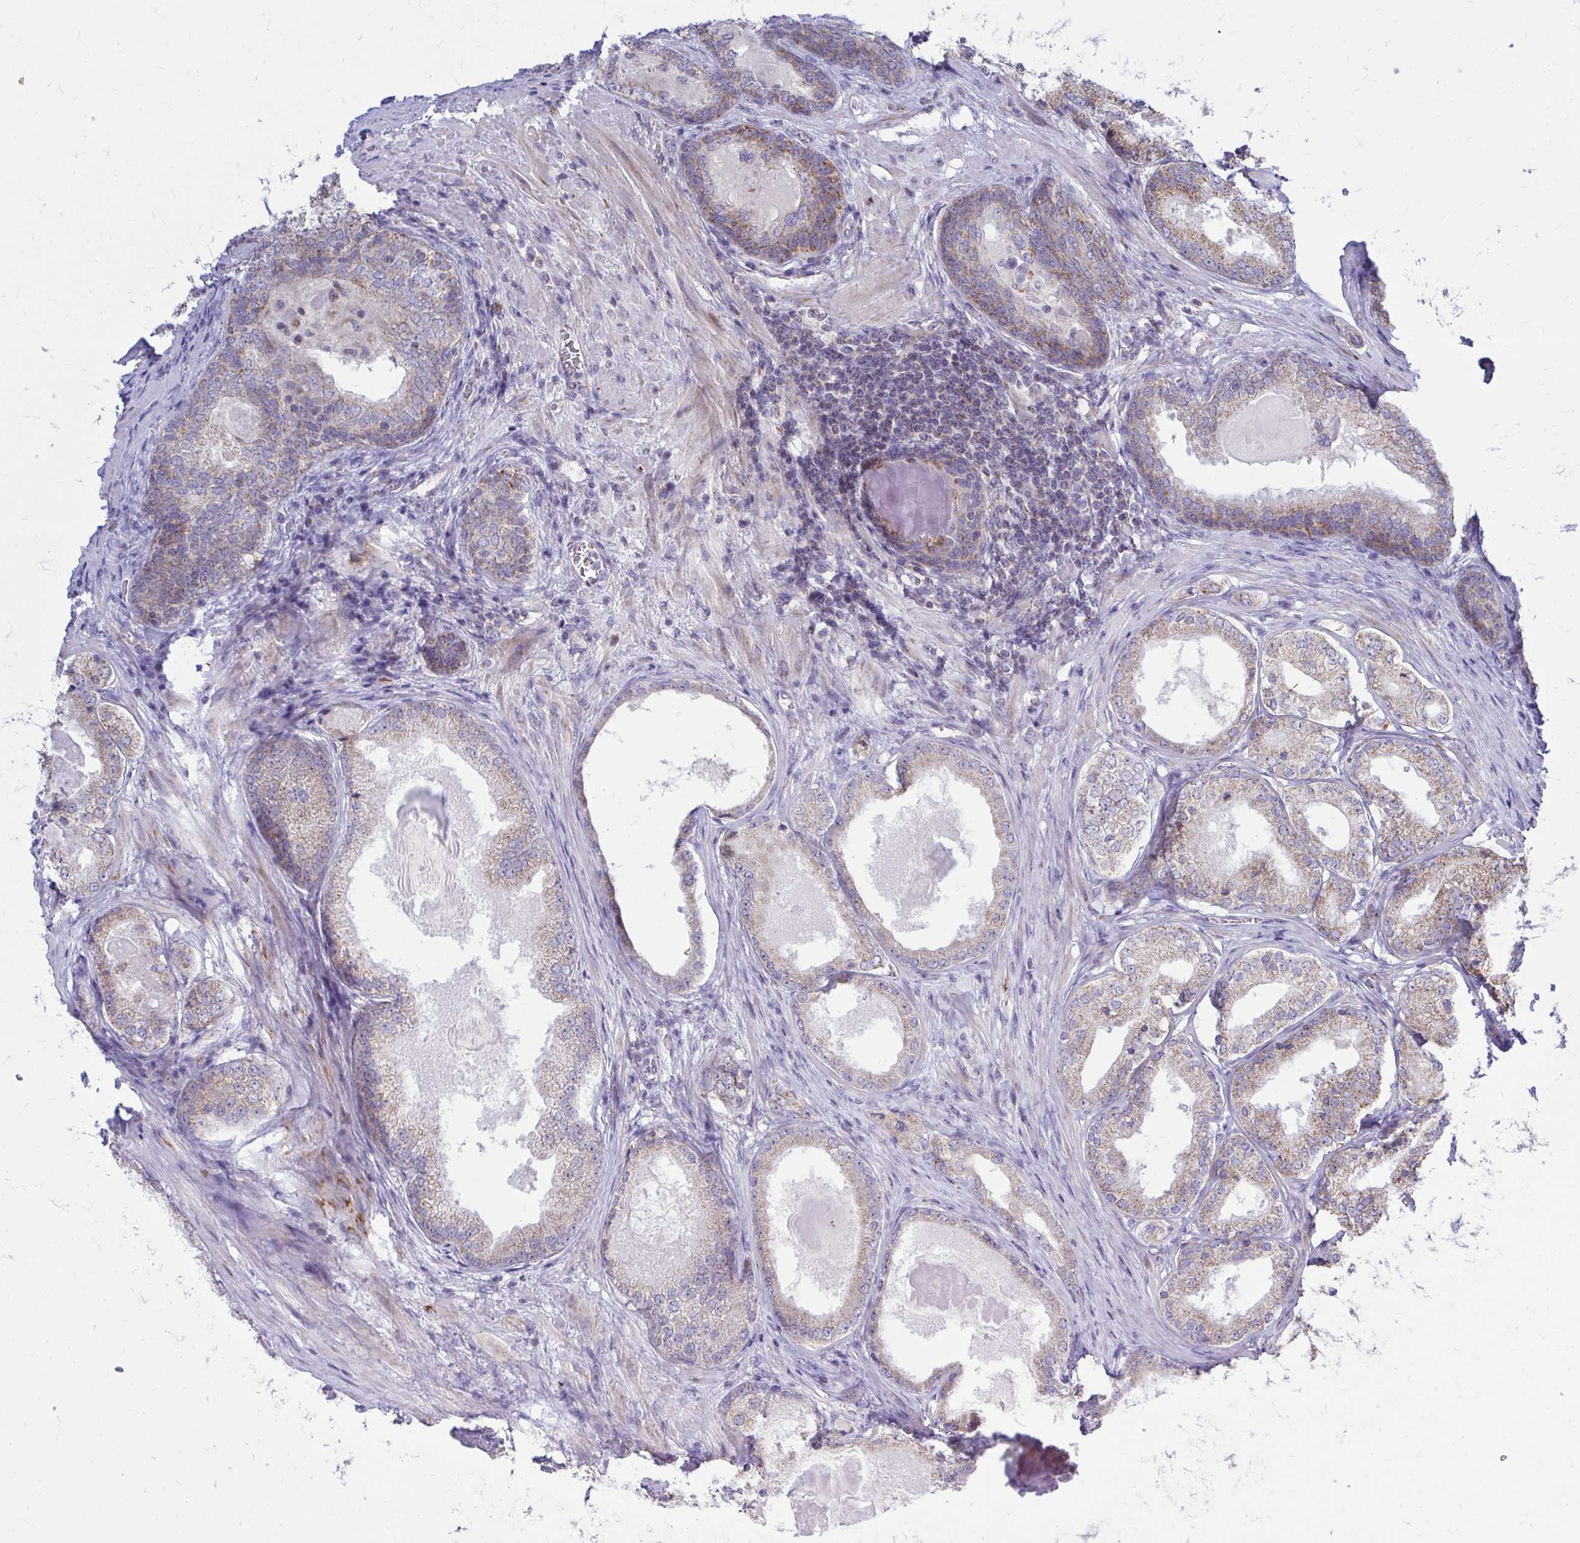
{"staining": {"intensity": "weak", "quantity": ">75%", "location": "cytoplasmic/membranous"}, "tissue": "prostate cancer", "cell_type": "Tumor cells", "image_type": "cancer", "snomed": [{"axis": "morphology", "description": "Adenocarcinoma, NOS"}, {"axis": "morphology", "description": "Adenocarcinoma, Low grade"}, {"axis": "topography", "description": "Prostate"}], "caption": "A low amount of weak cytoplasmic/membranous expression is present in about >75% of tumor cells in prostate adenocarcinoma tissue. (IHC, brightfield microscopy, high magnification).", "gene": "OR10R2", "patient": {"sex": "male", "age": 68}}